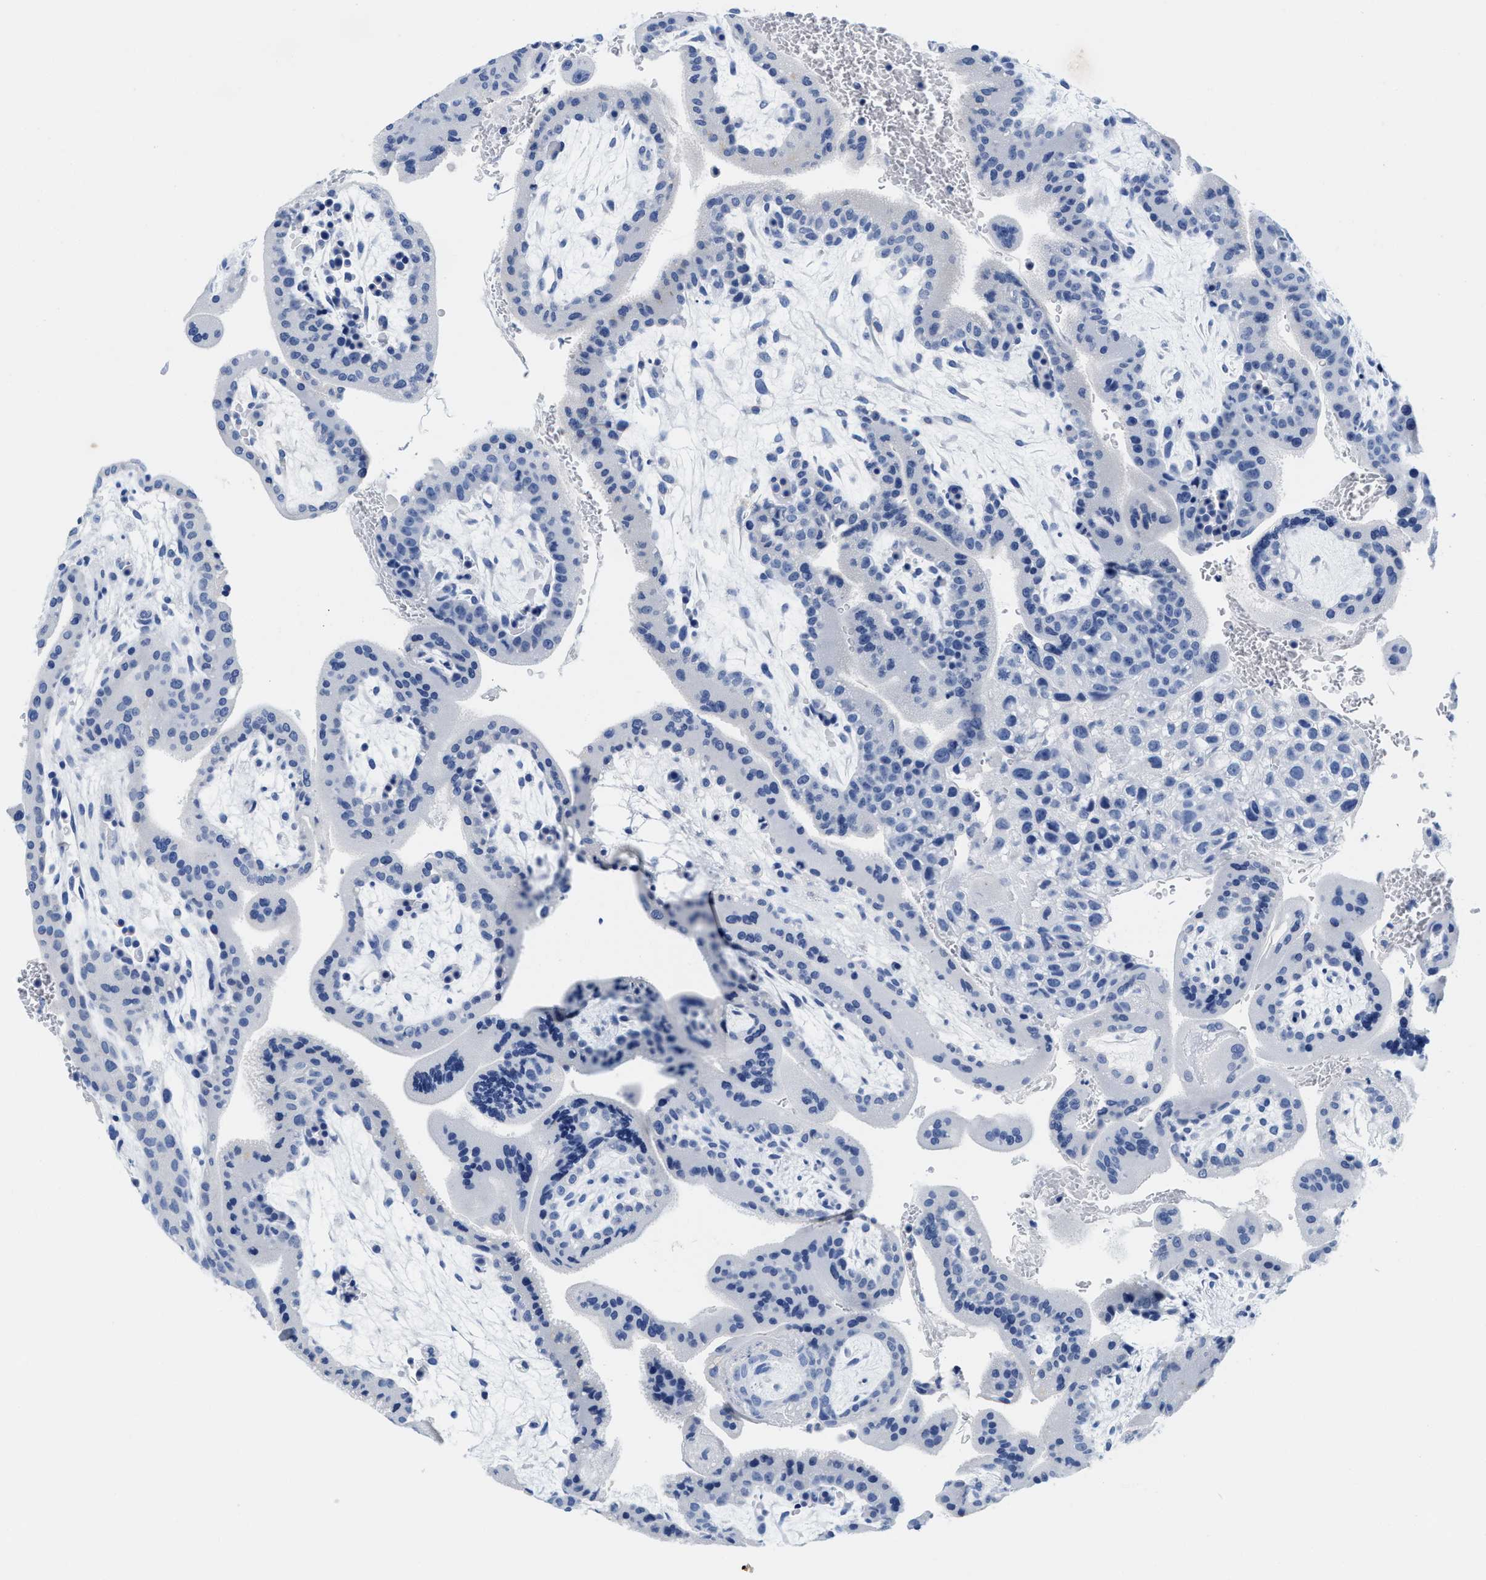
{"staining": {"intensity": "negative", "quantity": "none", "location": "none"}, "tissue": "placenta", "cell_type": "Decidual cells", "image_type": "normal", "snomed": [{"axis": "morphology", "description": "Normal tissue, NOS"}, {"axis": "topography", "description": "Placenta"}], "caption": "IHC of normal human placenta shows no positivity in decidual cells. (Stains: DAB immunohistochemistry (IHC) with hematoxylin counter stain, Microscopy: brightfield microscopy at high magnification).", "gene": "TTC3", "patient": {"sex": "female", "age": 35}}